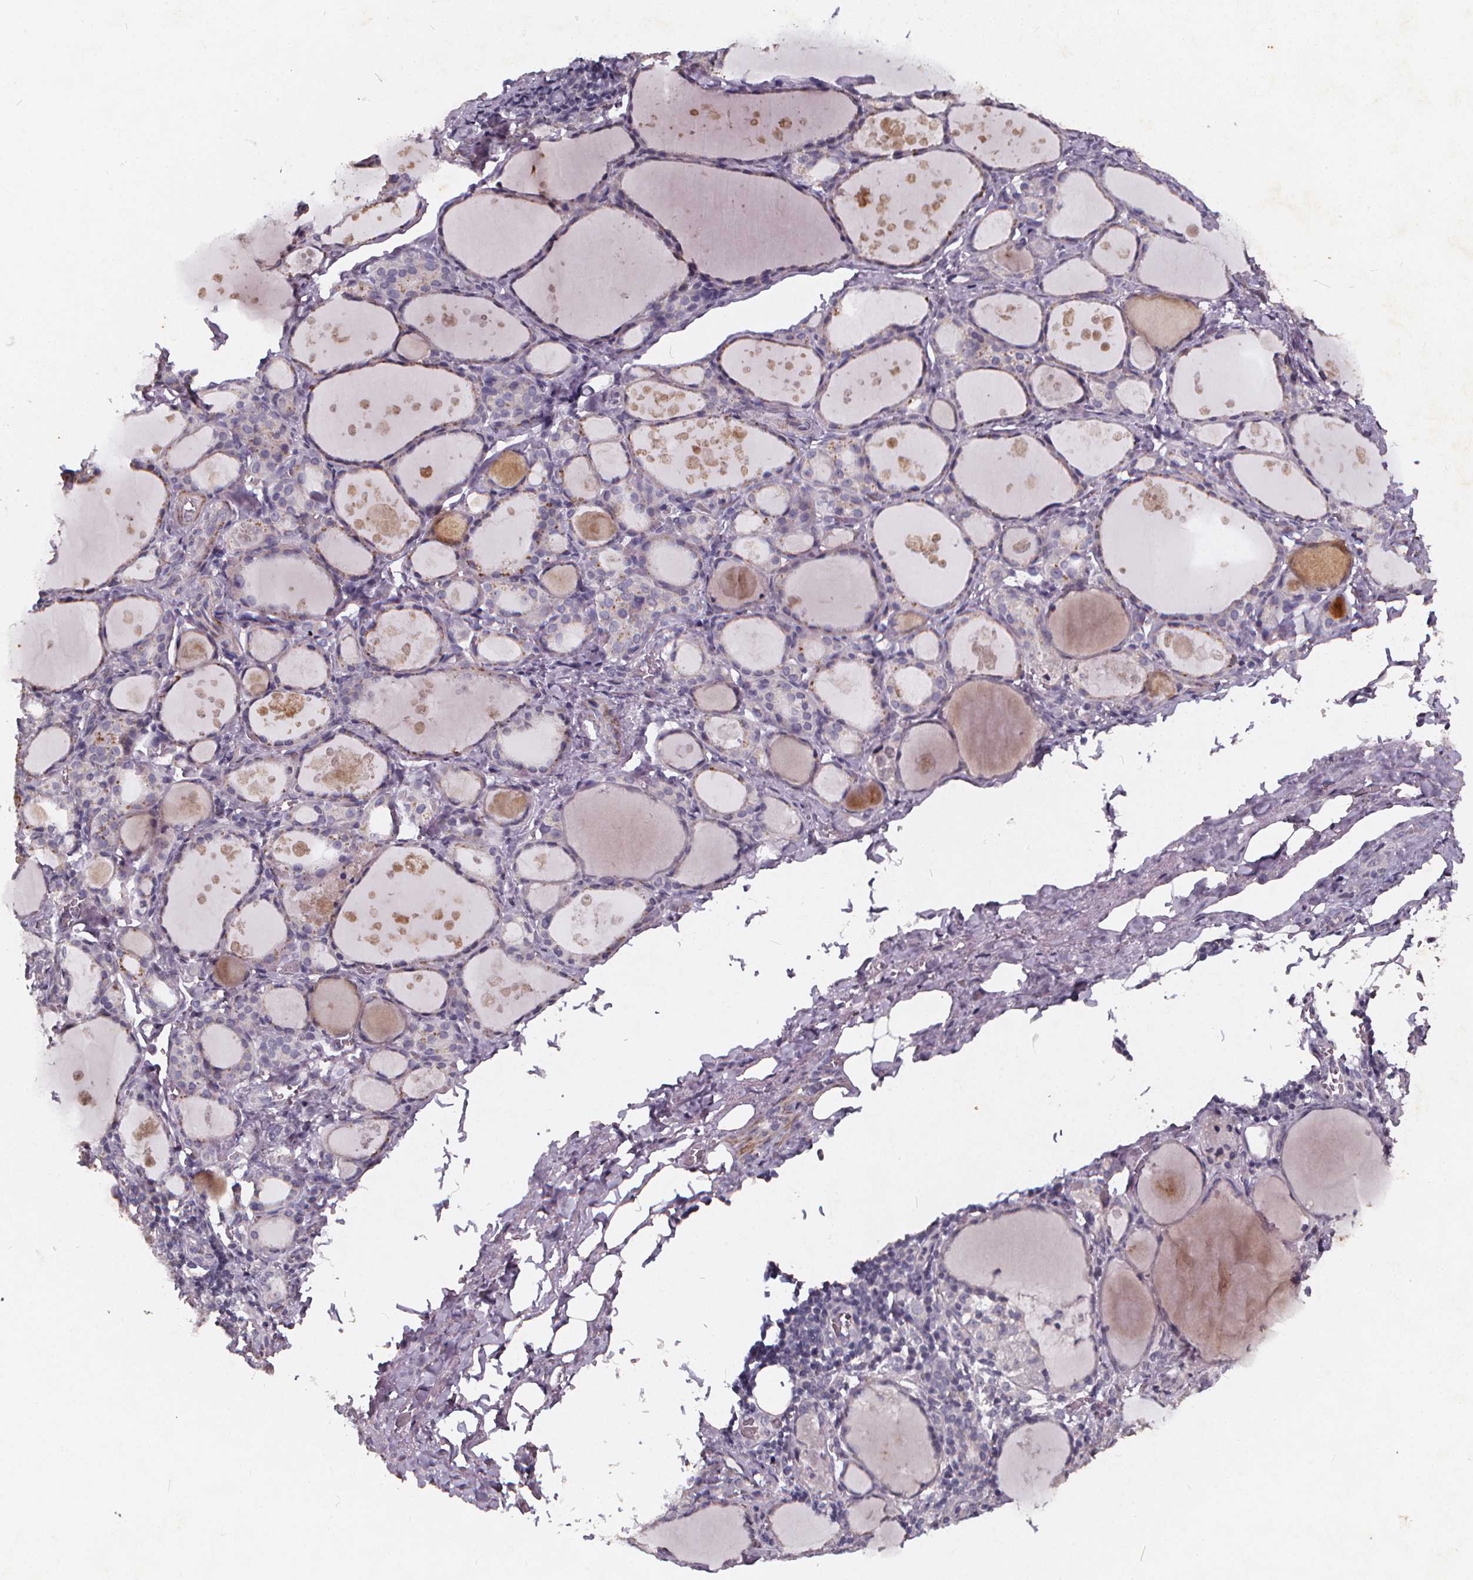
{"staining": {"intensity": "negative", "quantity": "none", "location": "none"}, "tissue": "thyroid gland", "cell_type": "Glandular cells", "image_type": "normal", "snomed": [{"axis": "morphology", "description": "Normal tissue, NOS"}, {"axis": "topography", "description": "Thyroid gland"}], "caption": "This is an immunohistochemistry (IHC) micrograph of unremarkable thyroid gland. There is no staining in glandular cells.", "gene": "TSPAN14", "patient": {"sex": "male", "age": 68}}